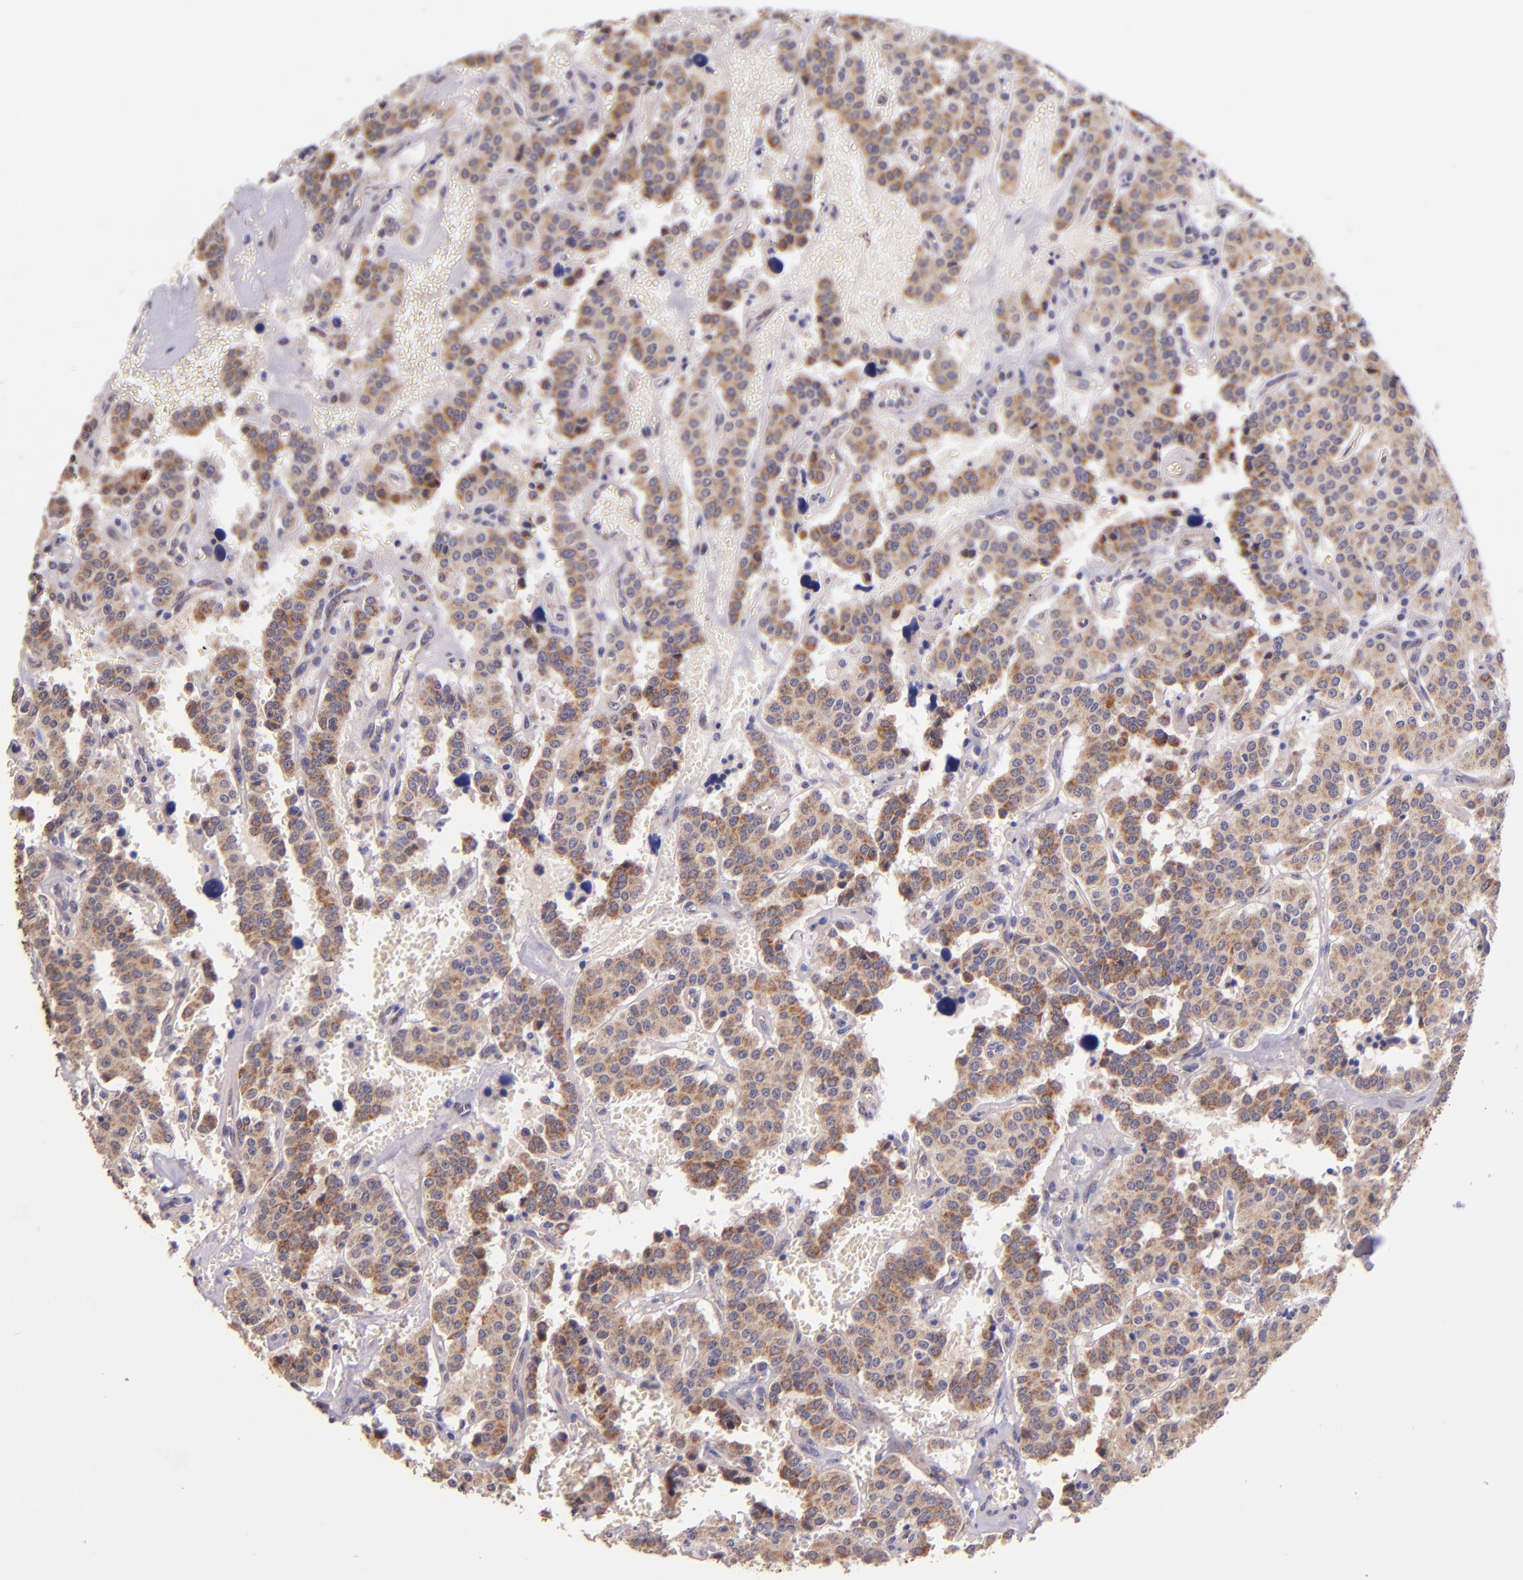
{"staining": {"intensity": "weak", "quantity": ">75%", "location": "cytoplasmic/membranous"}, "tissue": "carcinoid", "cell_type": "Tumor cells", "image_type": "cancer", "snomed": [{"axis": "morphology", "description": "Carcinoid, malignant, NOS"}, {"axis": "topography", "description": "Bronchus"}], "caption": "About >75% of tumor cells in human carcinoid reveal weak cytoplasmic/membranous protein positivity as visualized by brown immunohistochemical staining.", "gene": "SHC1", "patient": {"sex": "male", "age": 55}}